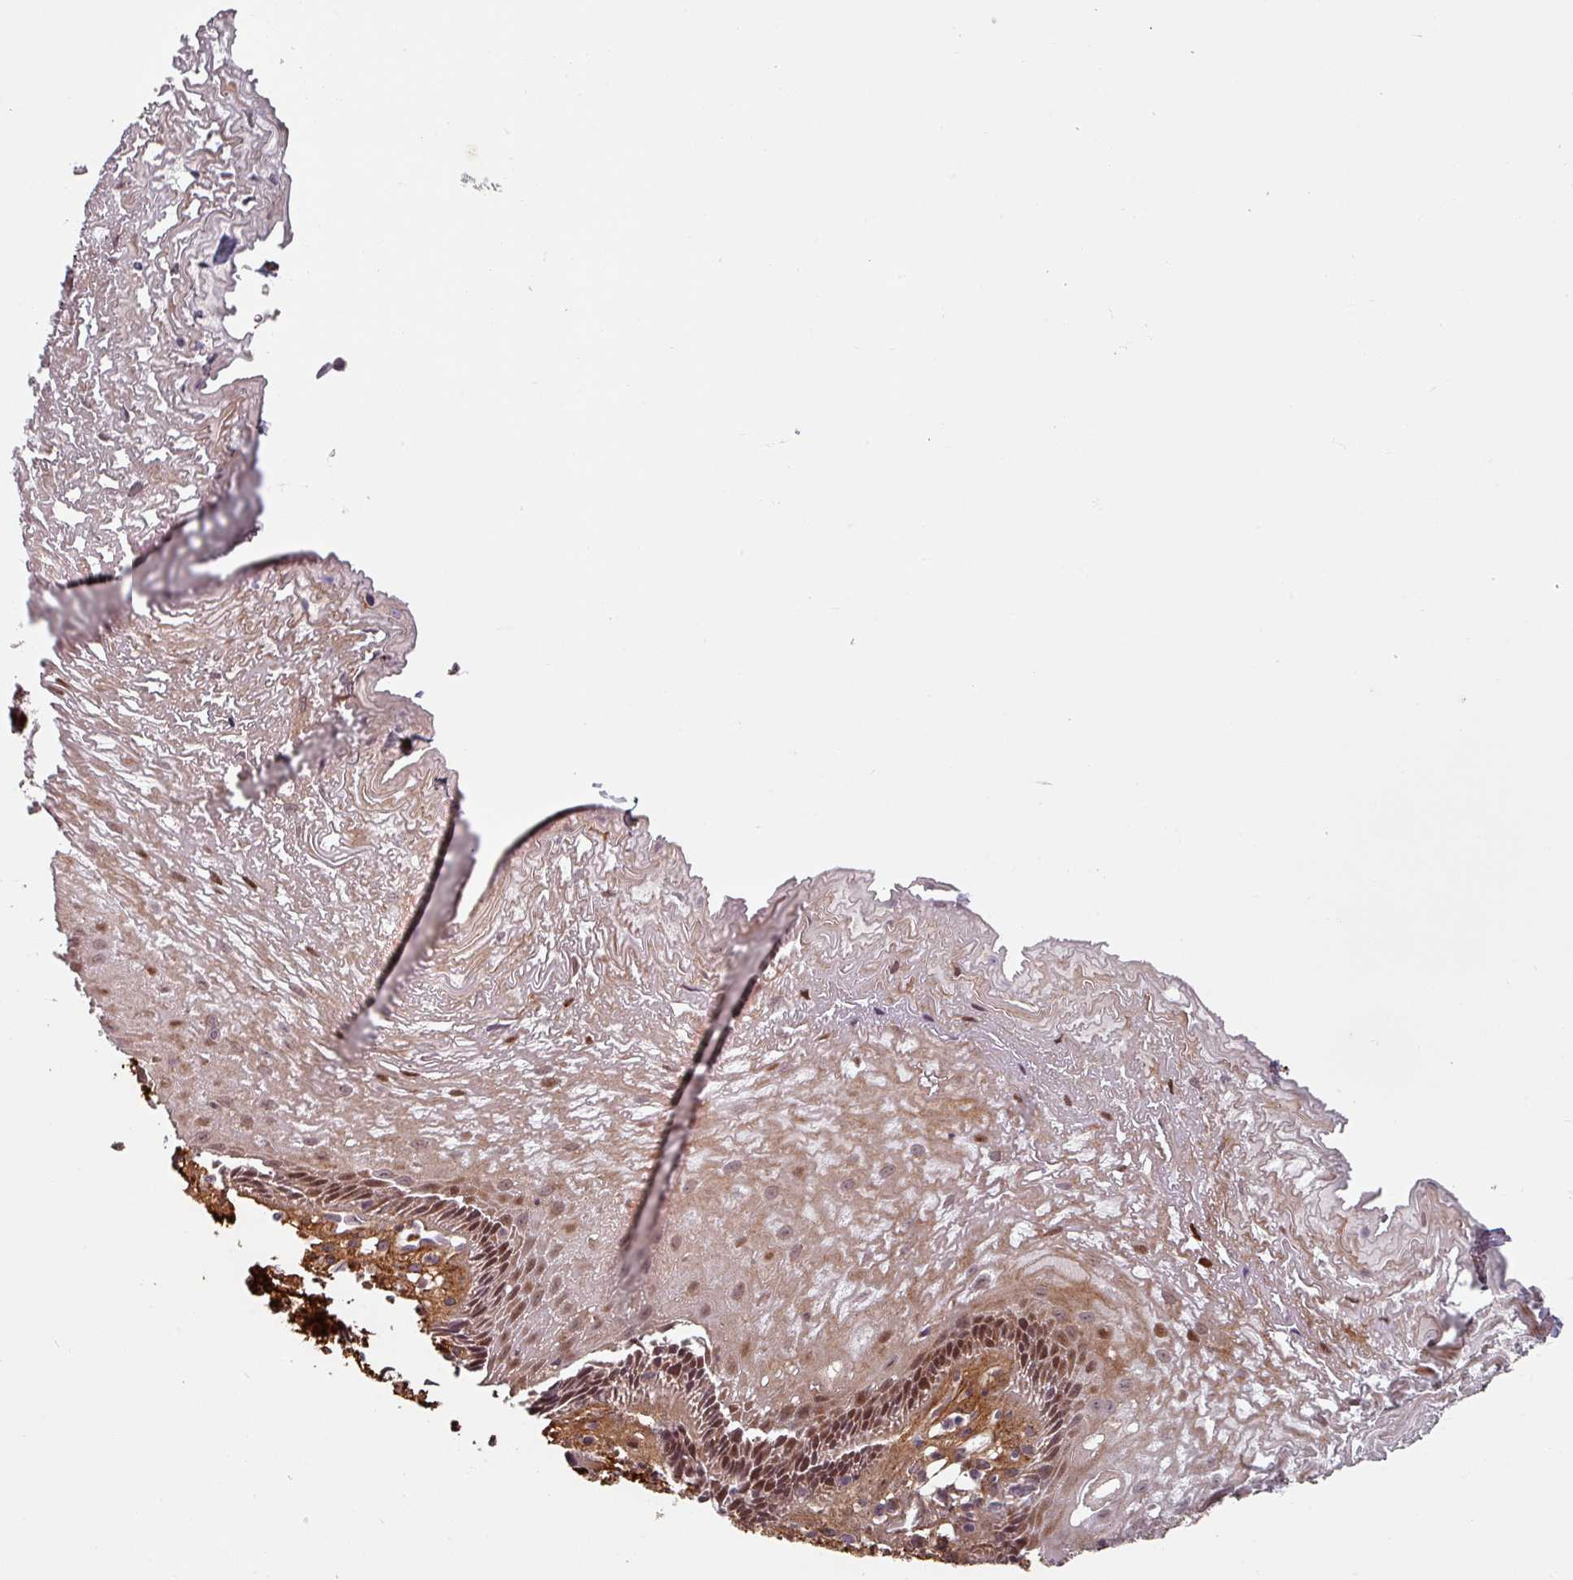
{"staining": {"intensity": "moderate", "quantity": "25%-75%", "location": "cytoplasmic/membranous,nuclear"}, "tissue": "esophagus", "cell_type": "Squamous epithelial cells", "image_type": "normal", "snomed": [{"axis": "morphology", "description": "Normal tissue, NOS"}, {"axis": "topography", "description": "Esophagus"}], "caption": "The image shows a brown stain indicating the presence of a protein in the cytoplasmic/membranous,nuclear of squamous epithelial cells in esophagus.", "gene": "CYB5RL", "patient": {"sex": "male", "age": 60}}